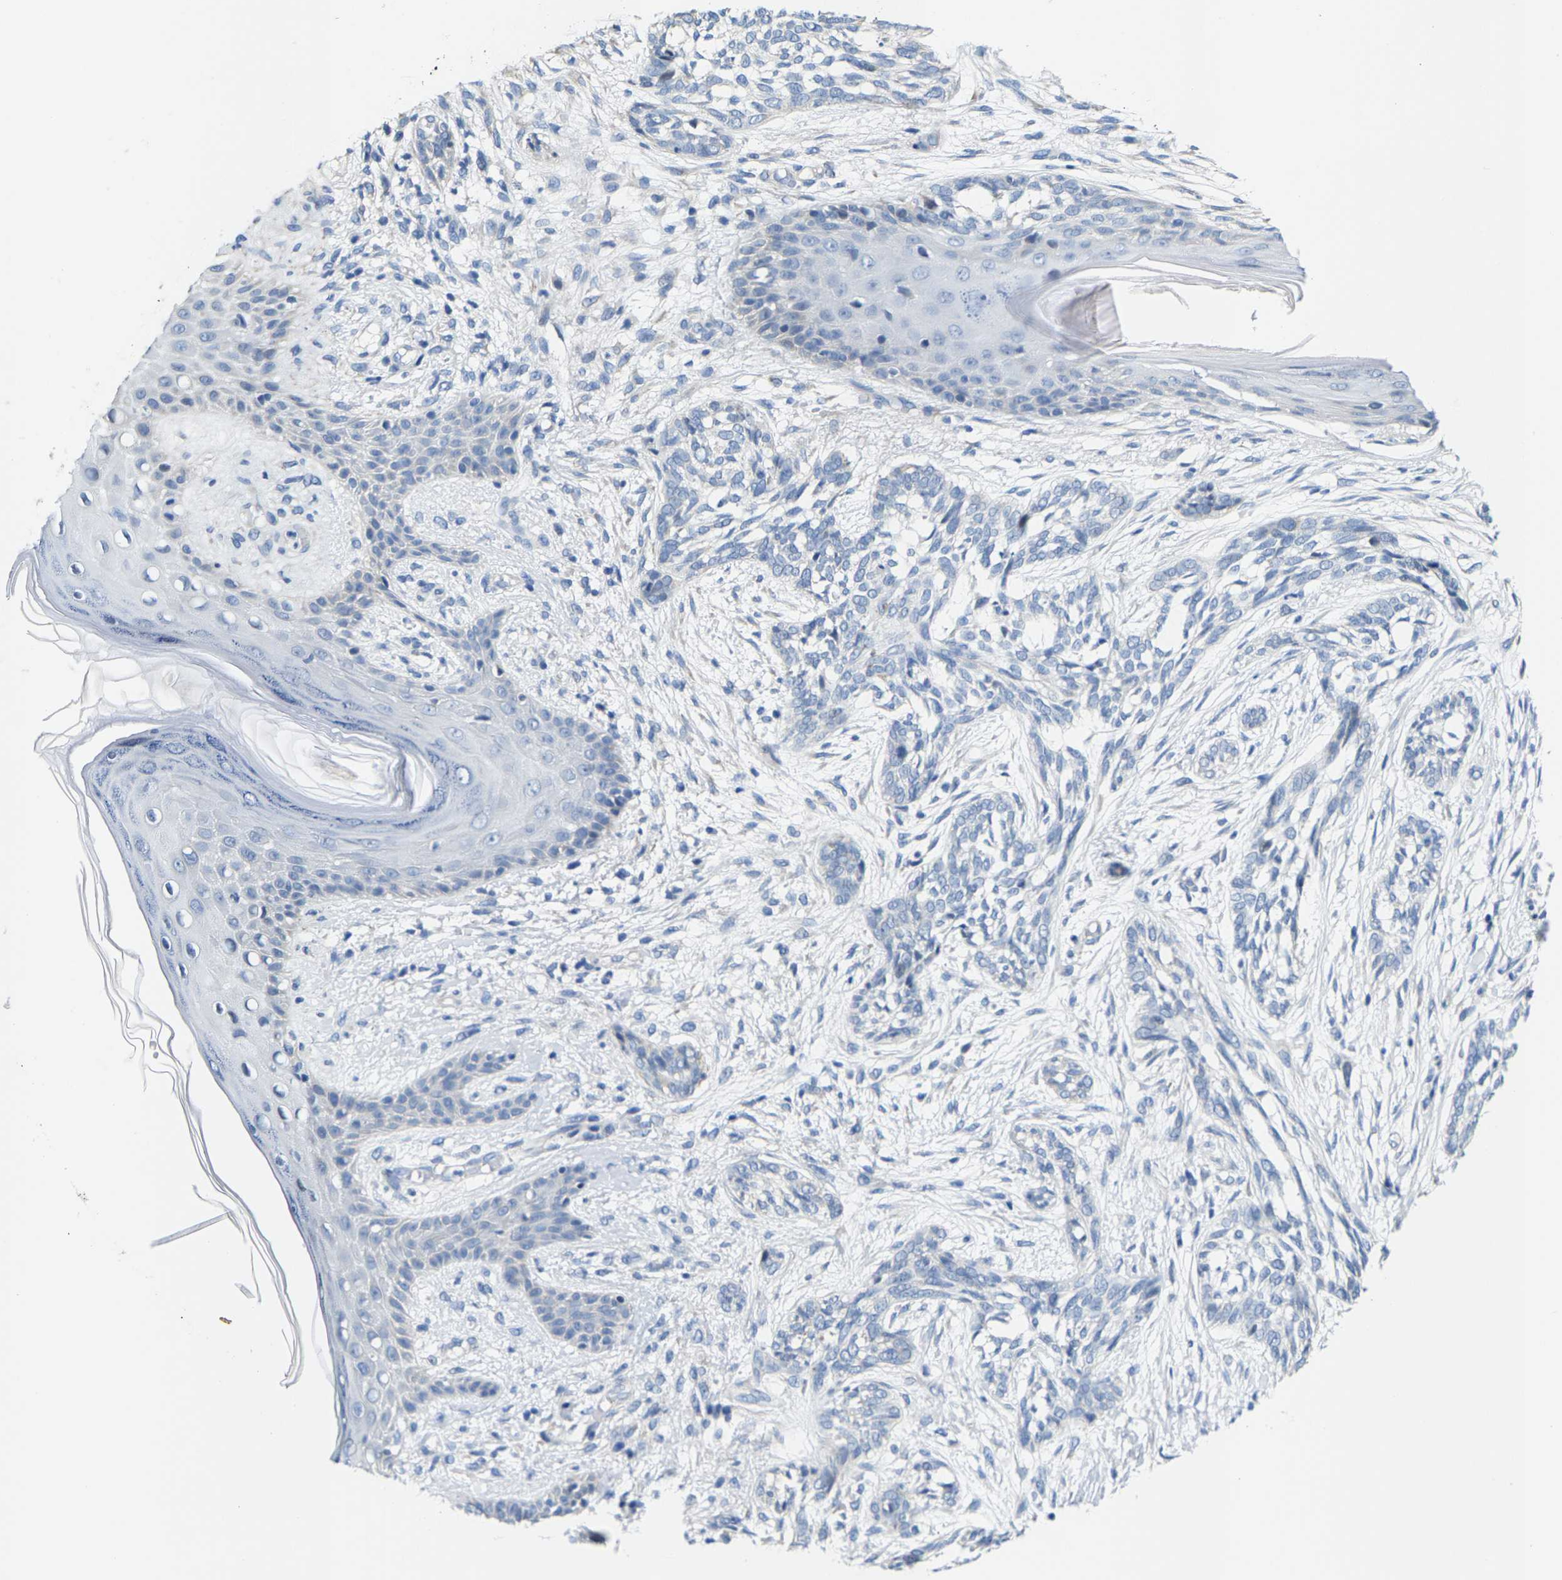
{"staining": {"intensity": "negative", "quantity": "none", "location": "none"}, "tissue": "skin cancer", "cell_type": "Tumor cells", "image_type": "cancer", "snomed": [{"axis": "morphology", "description": "Basal cell carcinoma"}, {"axis": "topography", "description": "Skin"}], "caption": "Immunohistochemical staining of skin cancer (basal cell carcinoma) shows no significant positivity in tumor cells.", "gene": "KLHL1", "patient": {"sex": "female", "age": 88}}